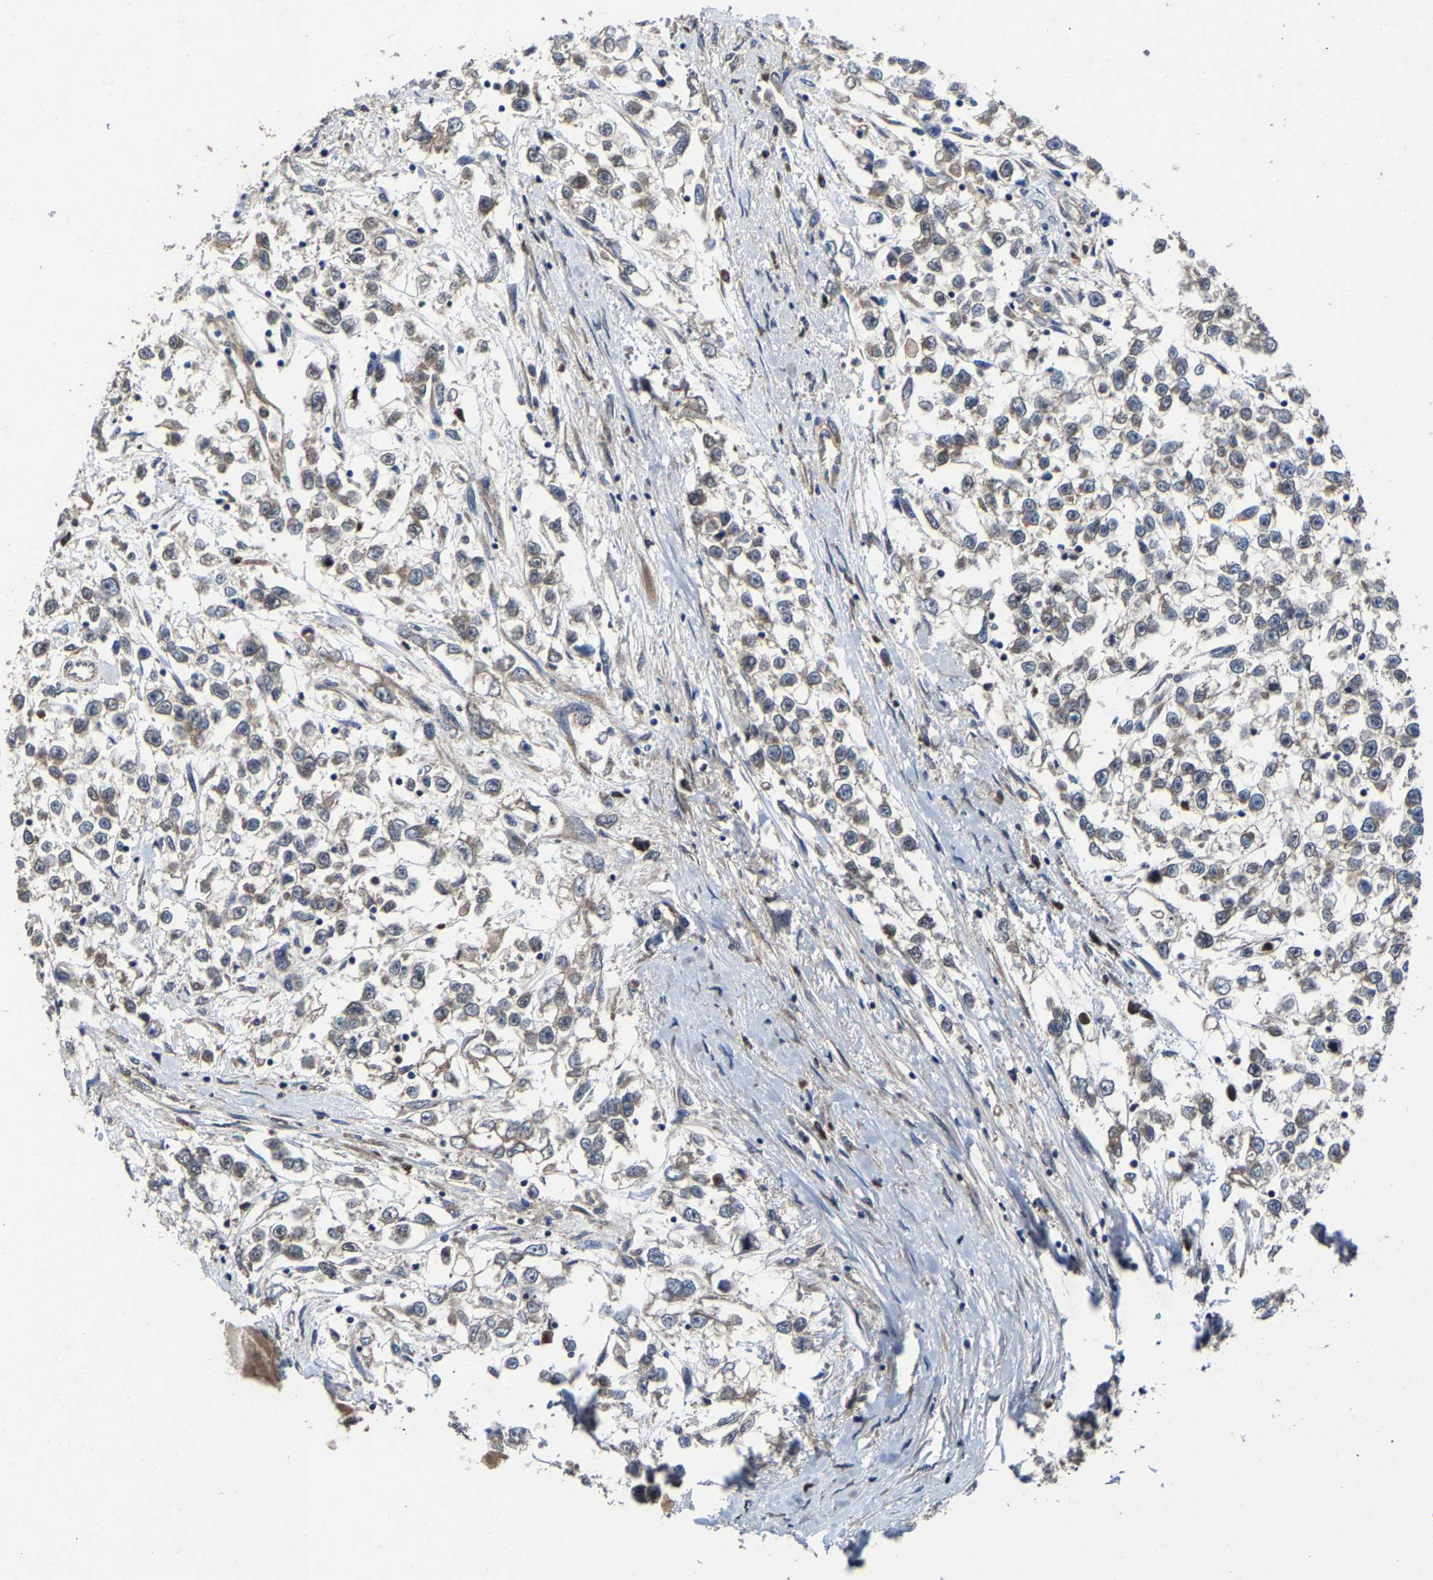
{"staining": {"intensity": "weak", "quantity": "25%-75%", "location": "cytoplasmic/membranous"}, "tissue": "testis cancer", "cell_type": "Tumor cells", "image_type": "cancer", "snomed": [{"axis": "morphology", "description": "Seminoma, NOS"}, {"axis": "morphology", "description": "Carcinoma, Embryonal, NOS"}, {"axis": "topography", "description": "Testis"}], "caption": "Human testis cancer (embryonal carcinoma) stained with a brown dye demonstrates weak cytoplasmic/membranous positive staining in about 25%-75% of tumor cells.", "gene": "EBAG9", "patient": {"sex": "male", "age": 51}}